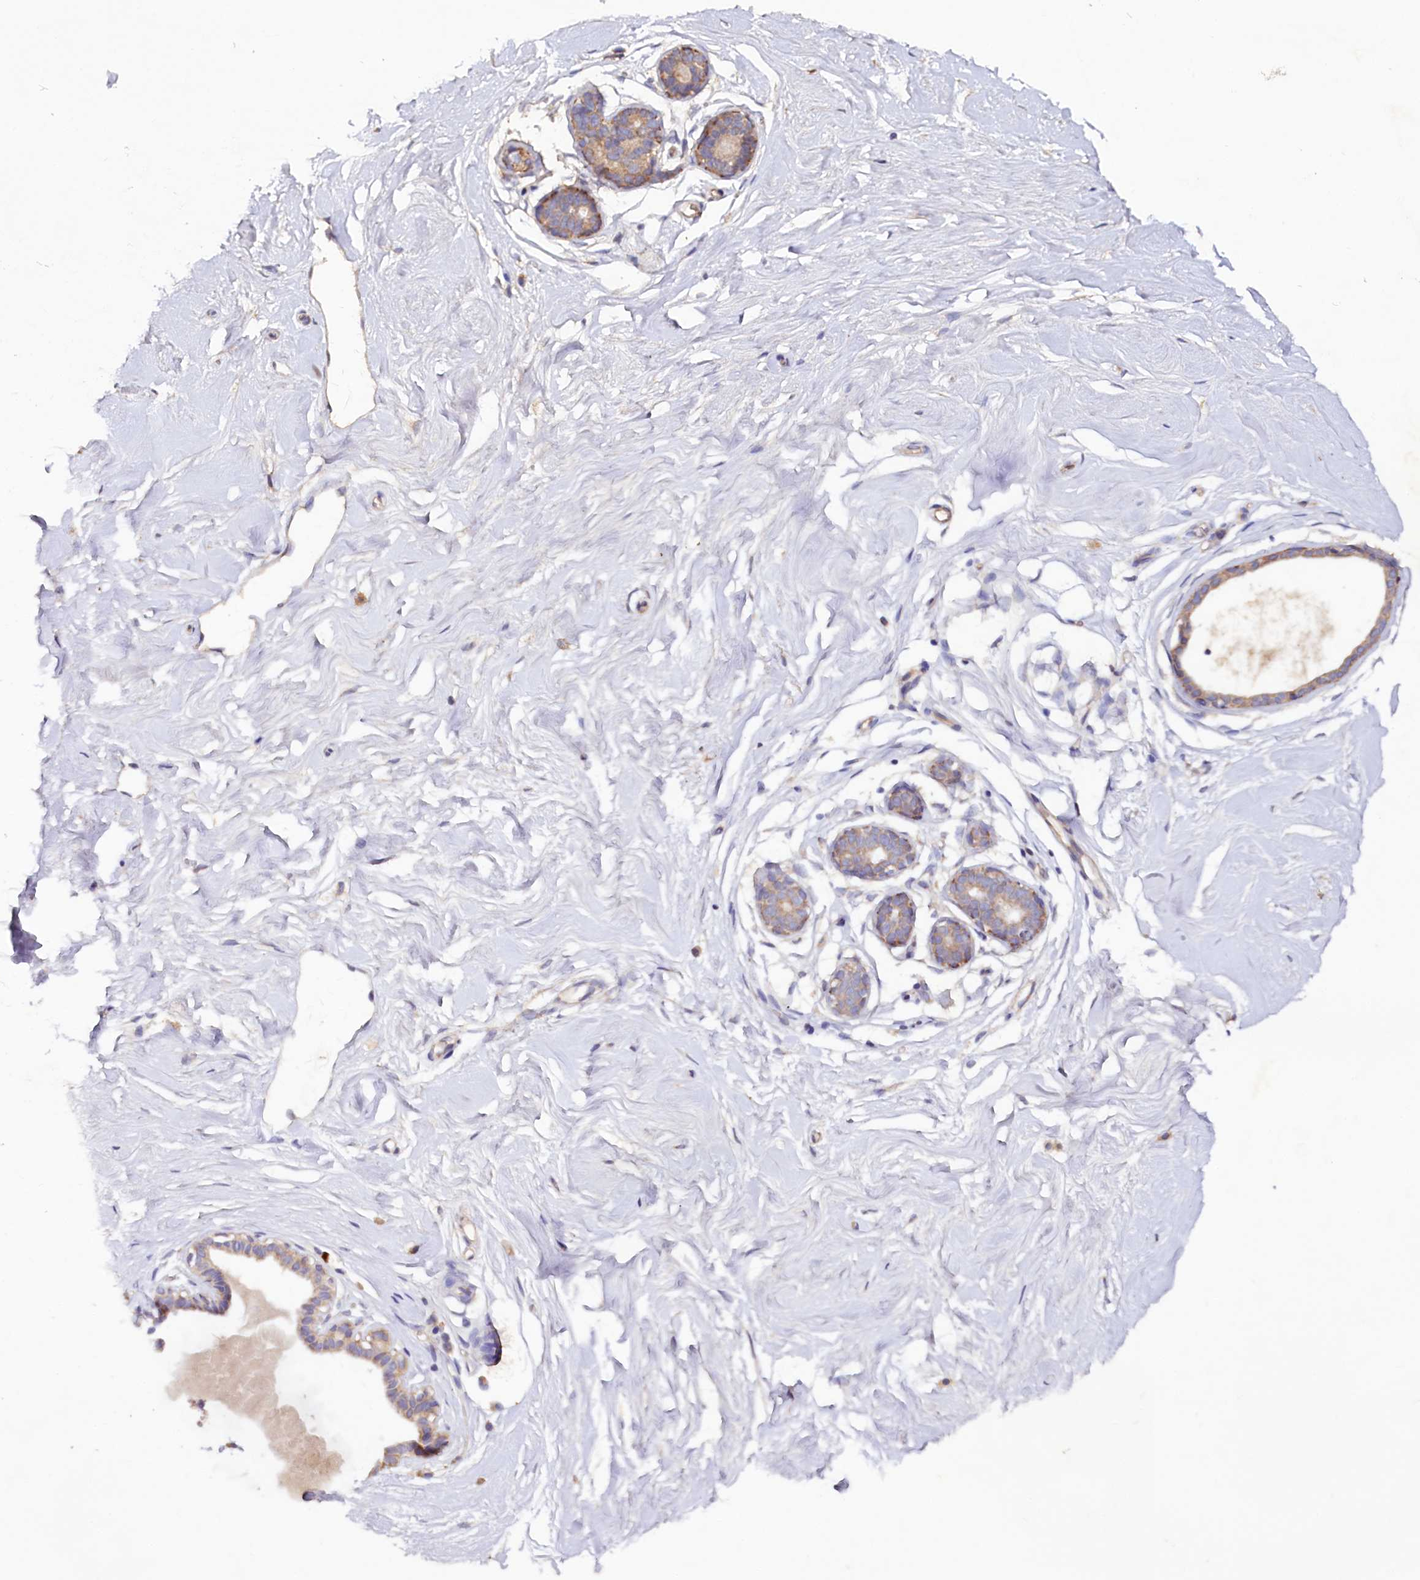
{"staining": {"intensity": "negative", "quantity": "none", "location": "none"}, "tissue": "breast", "cell_type": "Adipocytes", "image_type": "normal", "snomed": [{"axis": "morphology", "description": "Normal tissue, NOS"}, {"axis": "morphology", "description": "Adenoma, NOS"}, {"axis": "topography", "description": "Breast"}], "caption": "High power microscopy micrograph of an immunohistochemistry (IHC) photomicrograph of normal breast, revealing no significant positivity in adipocytes. Nuclei are stained in blue.", "gene": "ETFBKMT", "patient": {"sex": "female", "age": 23}}